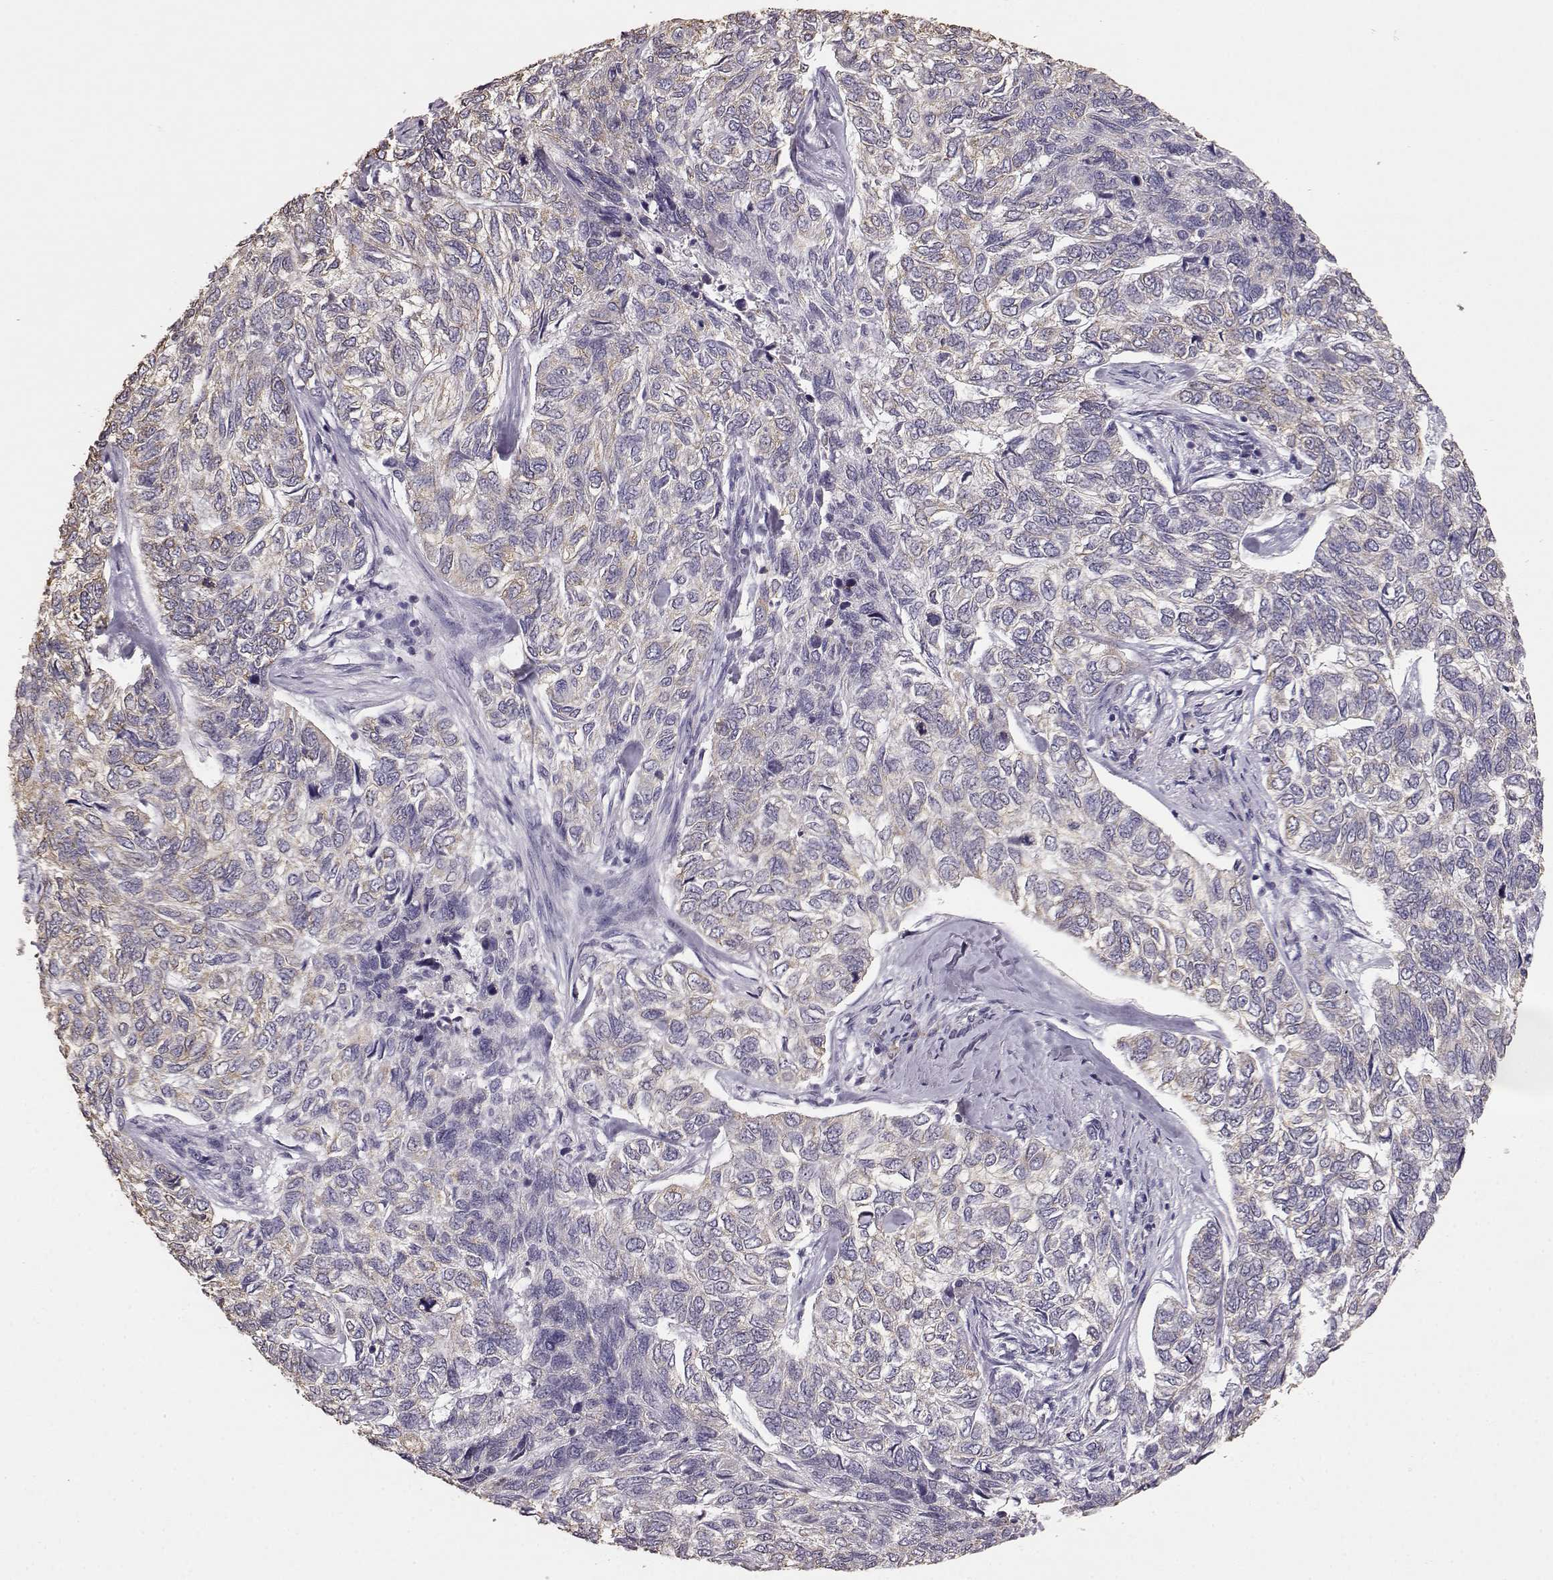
{"staining": {"intensity": "weak", "quantity": "25%-75%", "location": "cytoplasmic/membranous"}, "tissue": "skin cancer", "cell_type": "Tumor cells", "image_type": "cancer", "snomed": [{"axis": "morphology", "description": "Basal cell carcinoma"}, {"axis": "topography", "description": "Skin"}], "caption": "This is a histology image of IHC staining of skin cancer, which shows weak positivity in the cytoplasmic/membranous of tumor cells.", "gene": "GABRG3", "patient": {"sex": "female", "age": 65}}